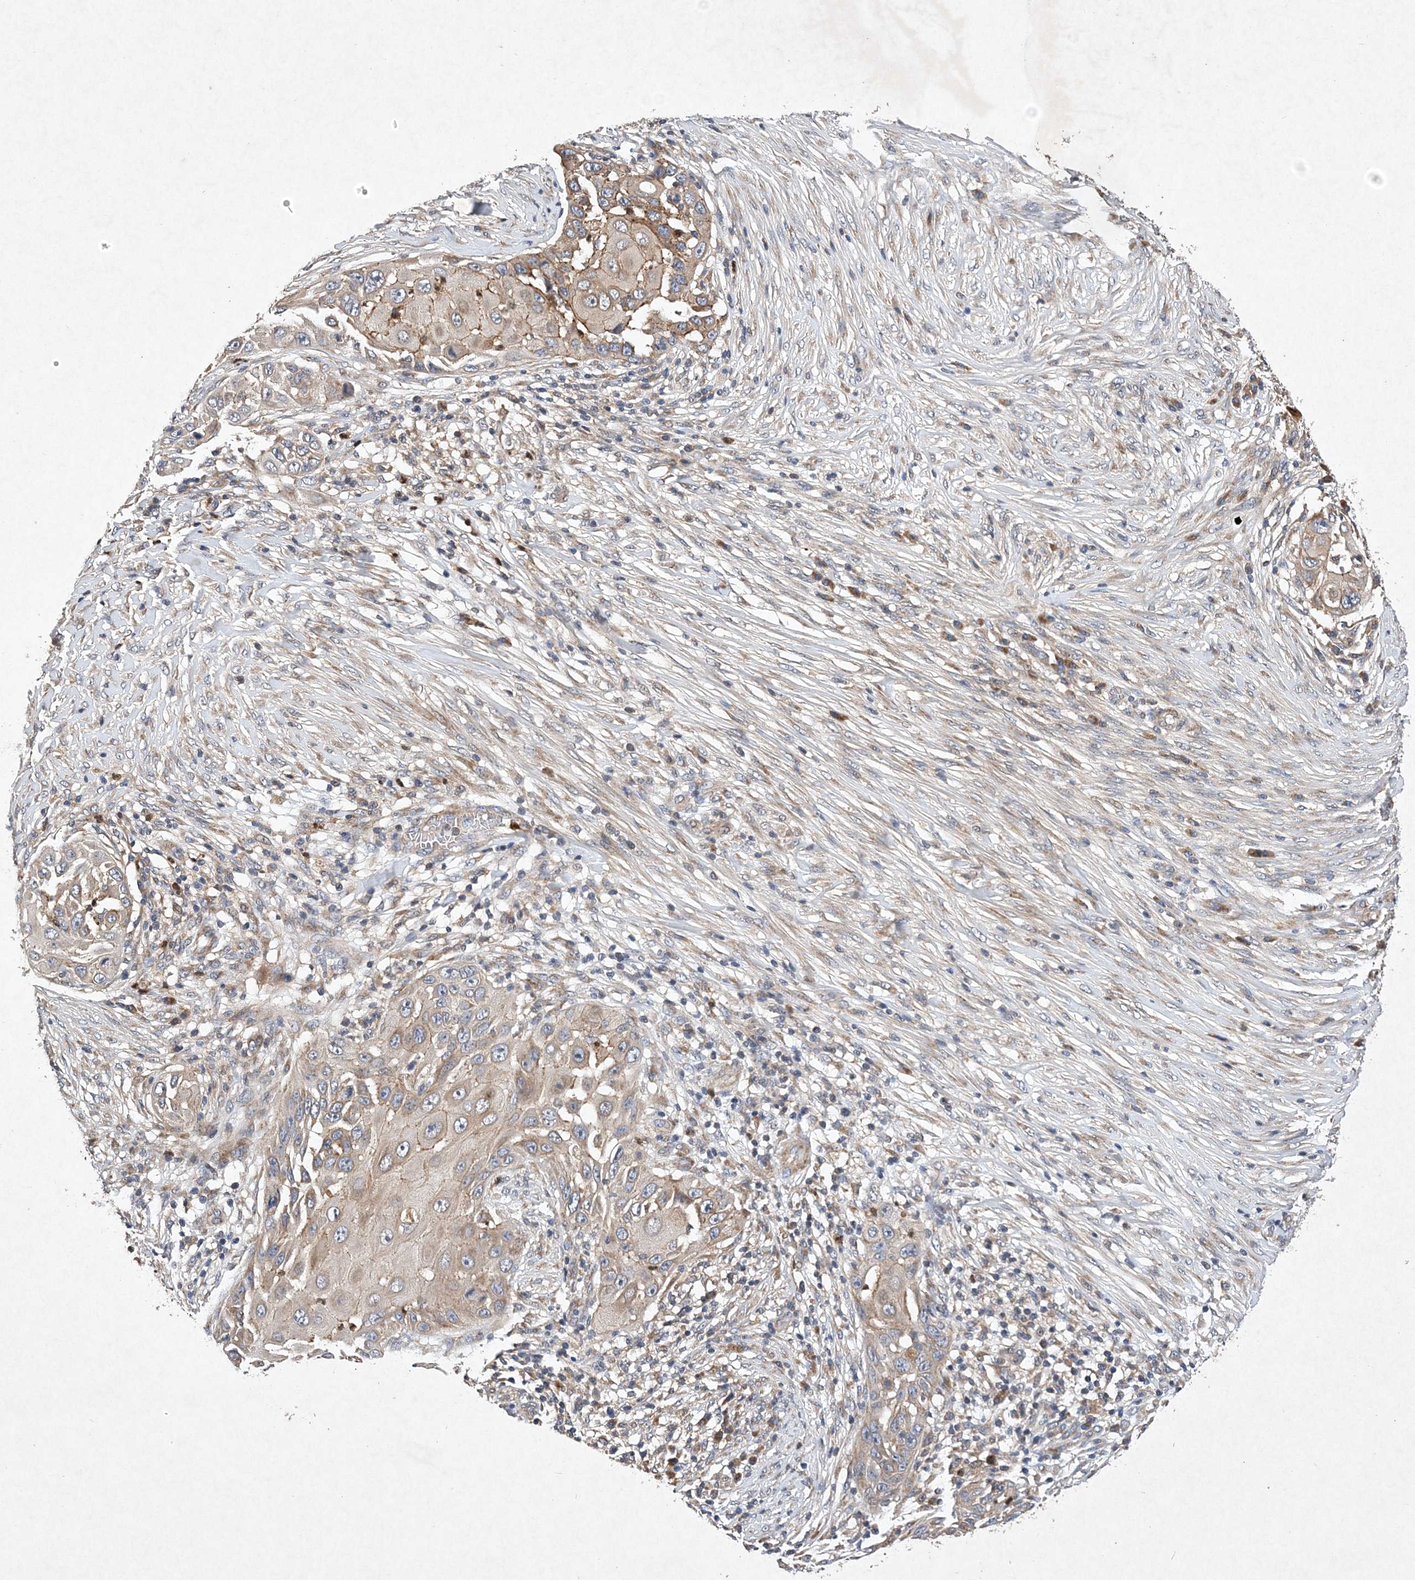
{"staining": {"intensity": "weak", "quantity": "25%-75%", "location": "cytoplasmic/membranous"}, "tissue": "skin cancer", "cell_type": "Tumor cells", "image_type": "cancer", "snomed": [{"axis": "morphology", "description": "Squamous cell carcinoma, NOS"}, {"axis": "topography", "description": "Skin"}], "caption": "IHC (DAB (3,3'-diaminobenzidine)) staining of human squamous cell carcinoma (skin) reveals weak cytoplasmic/membranous protein staining in about 25%-75% of tumor cells.", "gene": "PROSER1", "patient": {"sex": "female", "age": 44}}